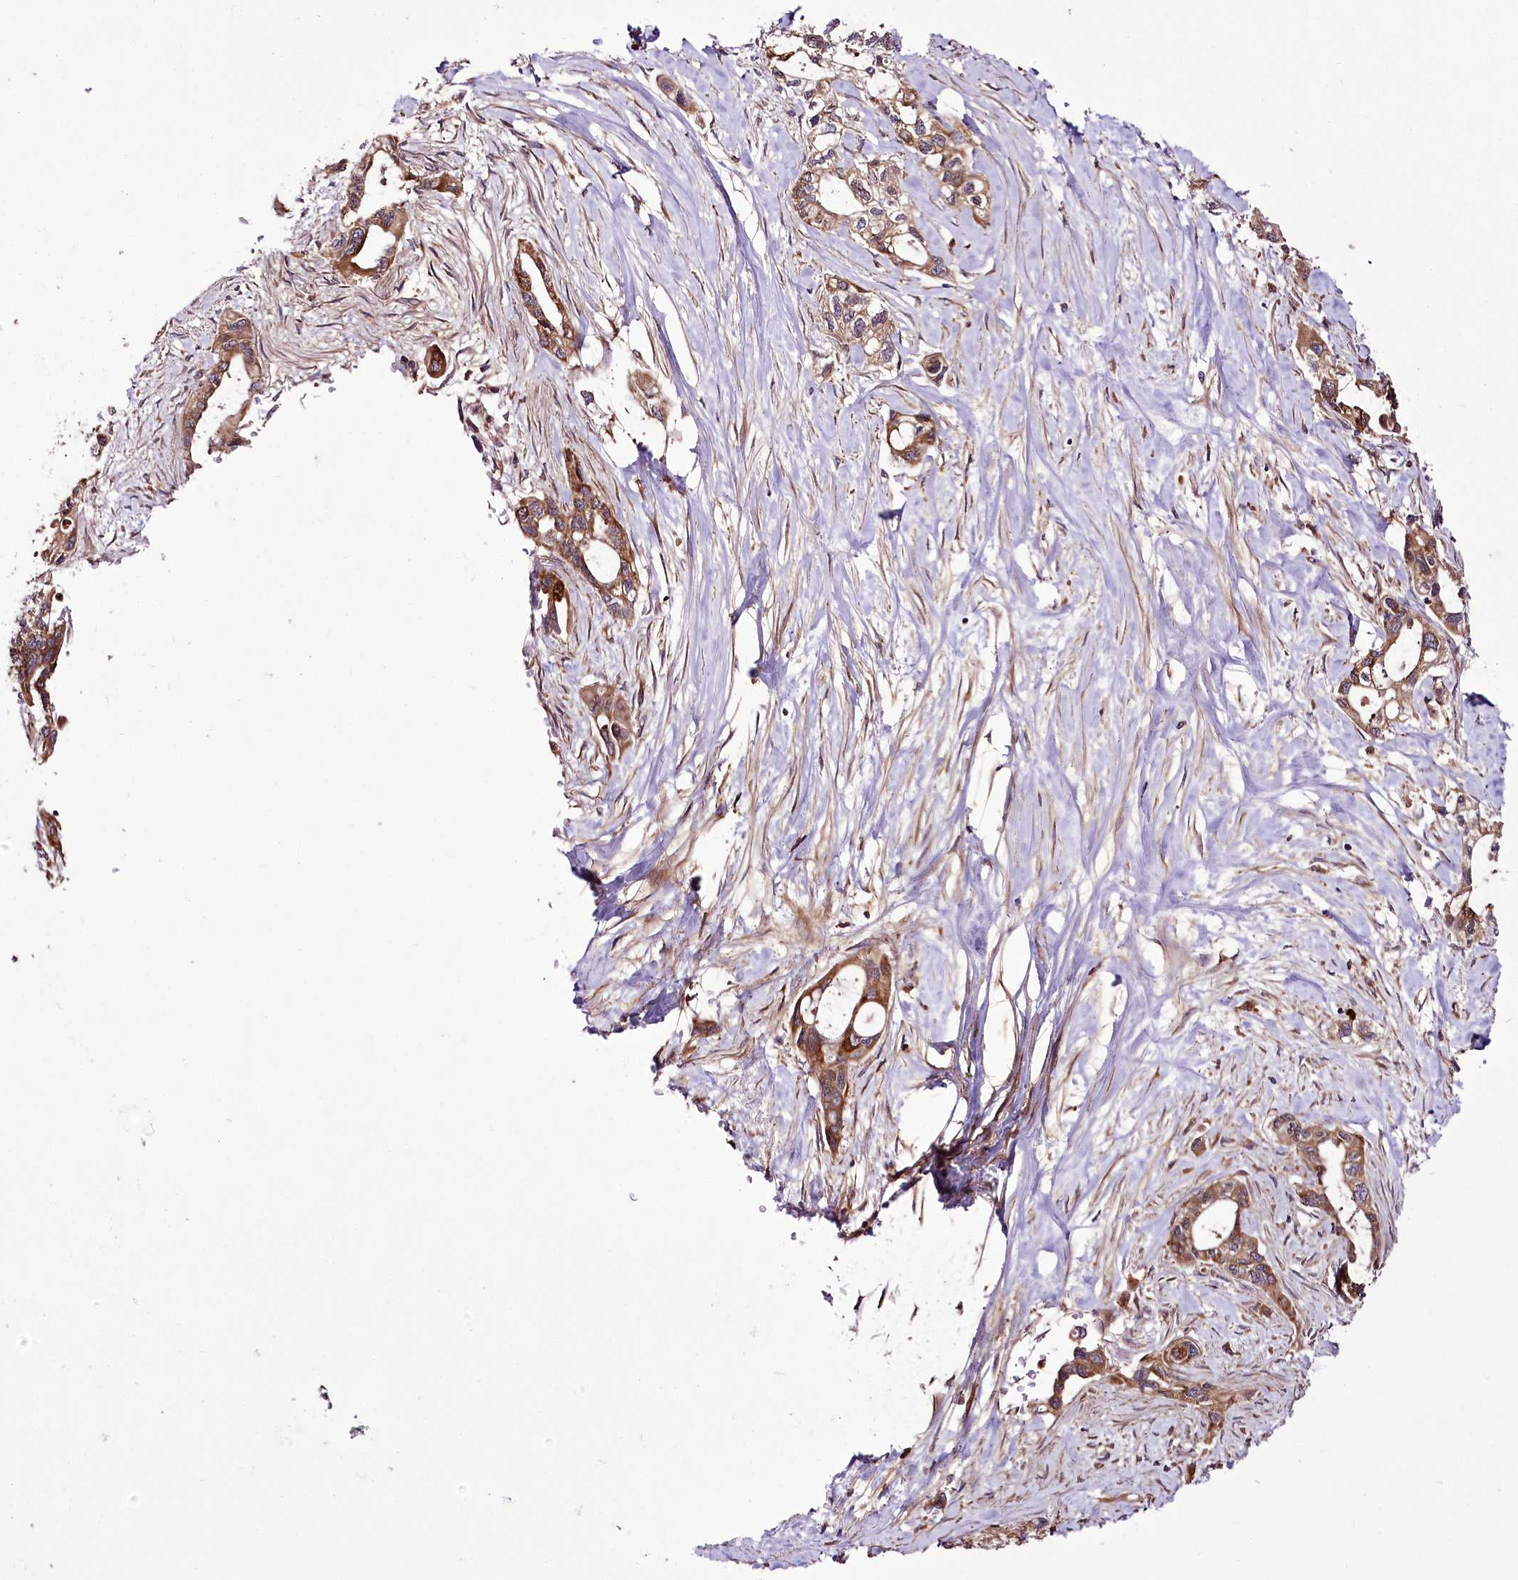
{"staining": {"intensity": "moderate", "quantity": ">75%", "location": "cytoplasmic/membranous"}, "tissue": "pancreatic cancer", "cell_type": "Tumor cells", "image_type": "cancer", "snomed": [{"axis": "morphology", "description": "Adenocarcinoma, NOS"}, {"axis": "topography", "description": "Pancreas"}], "caption": "The micrograph demonstrates a brown stain indicating the presence of a protein in the cytoplasmic/membranous of tumor cells in pancreatic cancer.", "gene": "RAB7A", "patient": {"sex": "male", "age": 75}}